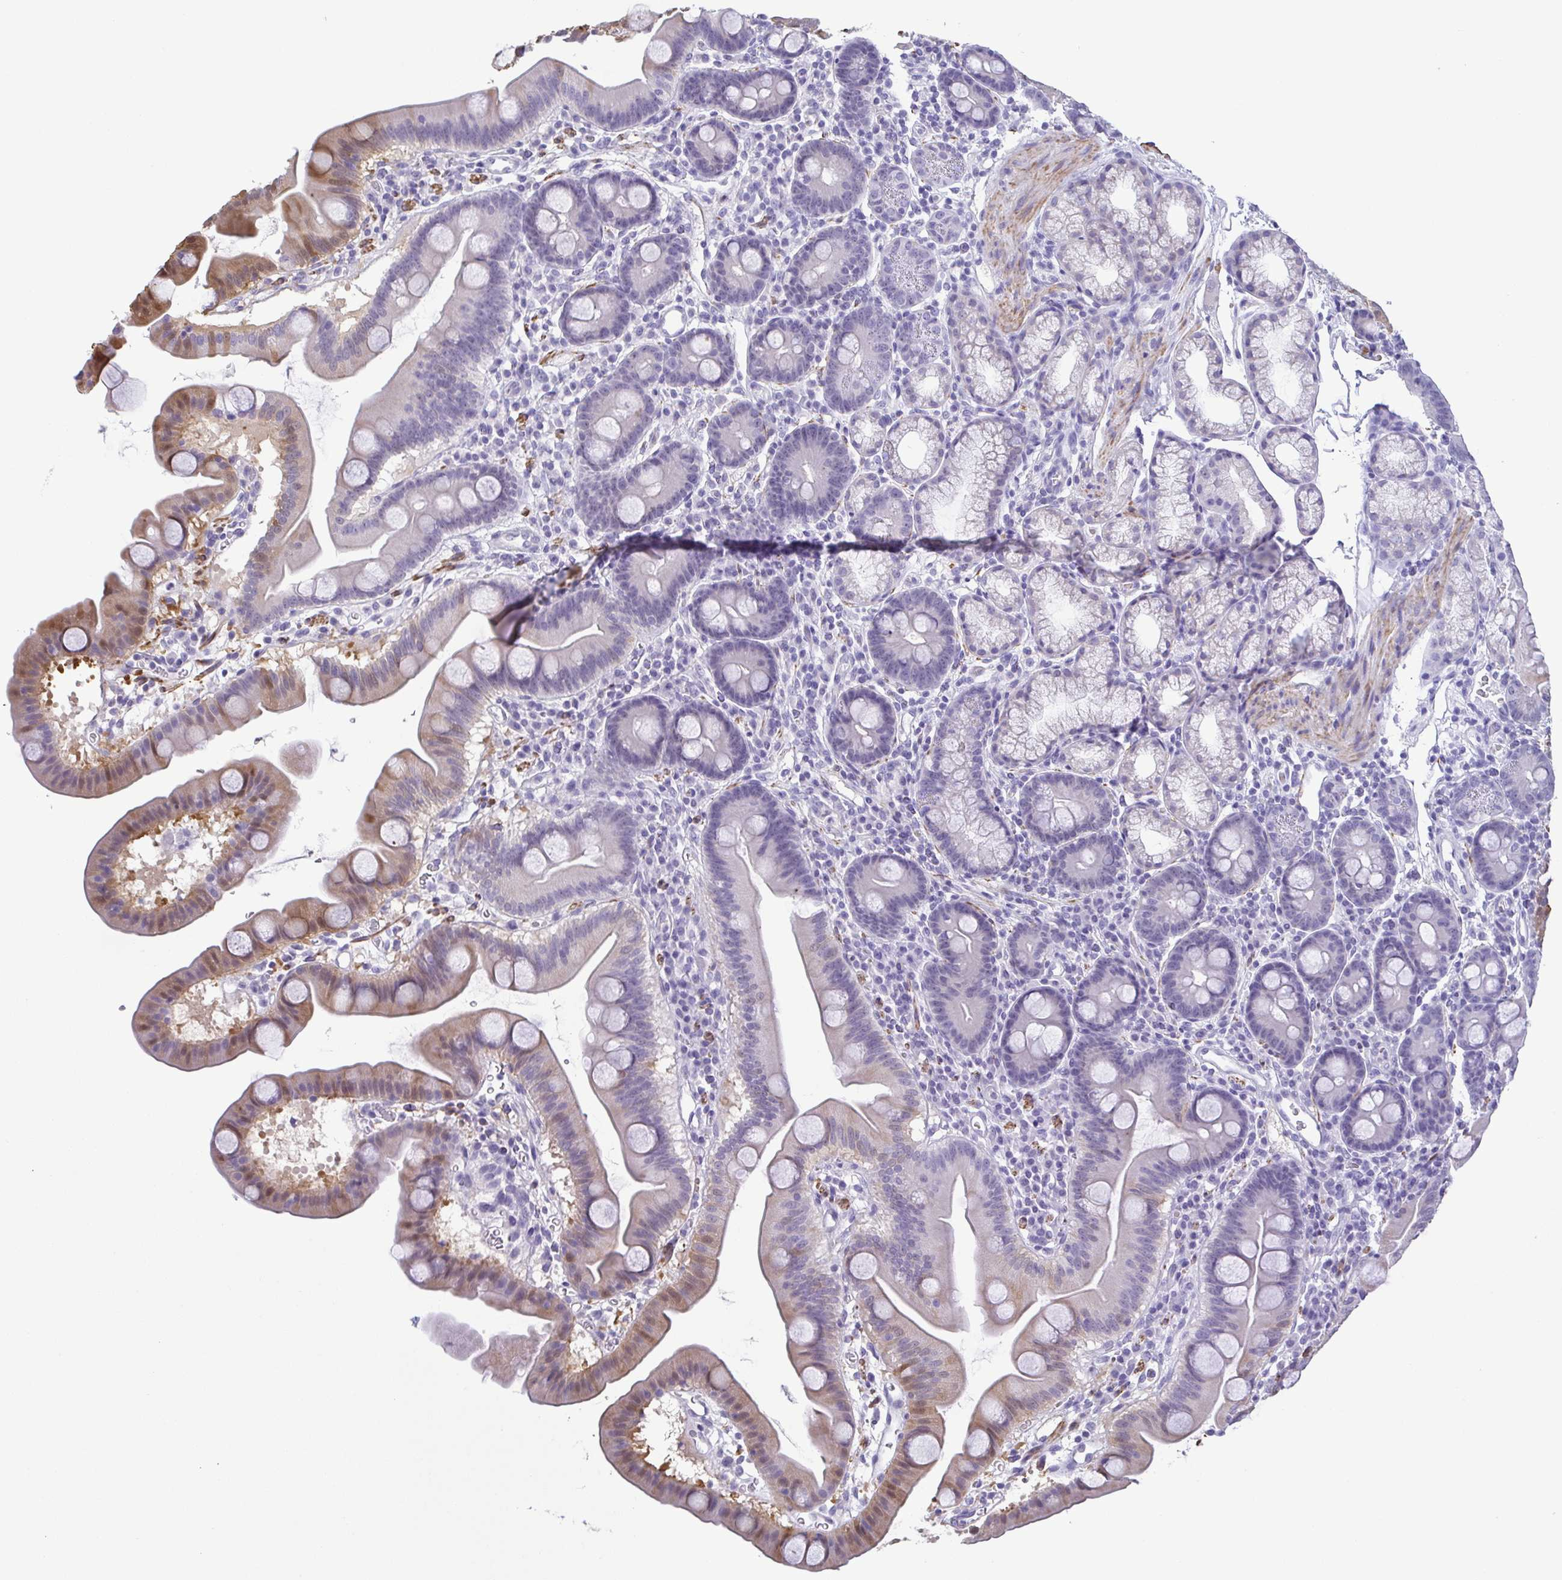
{"staining": {"intensity": "weak", "quantity": "<25%", "location": "cytoplasmic/membranous"}, "tissue": "duodenum", "cell_type": "Glandular cells", "image_type": "normal", "snomed": [{"axis": "morphology", "description": "Normal tissue, NOS"}, {"axis": "topography", "description": "Duodenum"}], "caption": "Immunohistochemical staining of normal duodenum shows no significant positivity in glandular cells.", "gene": "MYL7", "patient": {"sex": "male", "age": 59}}